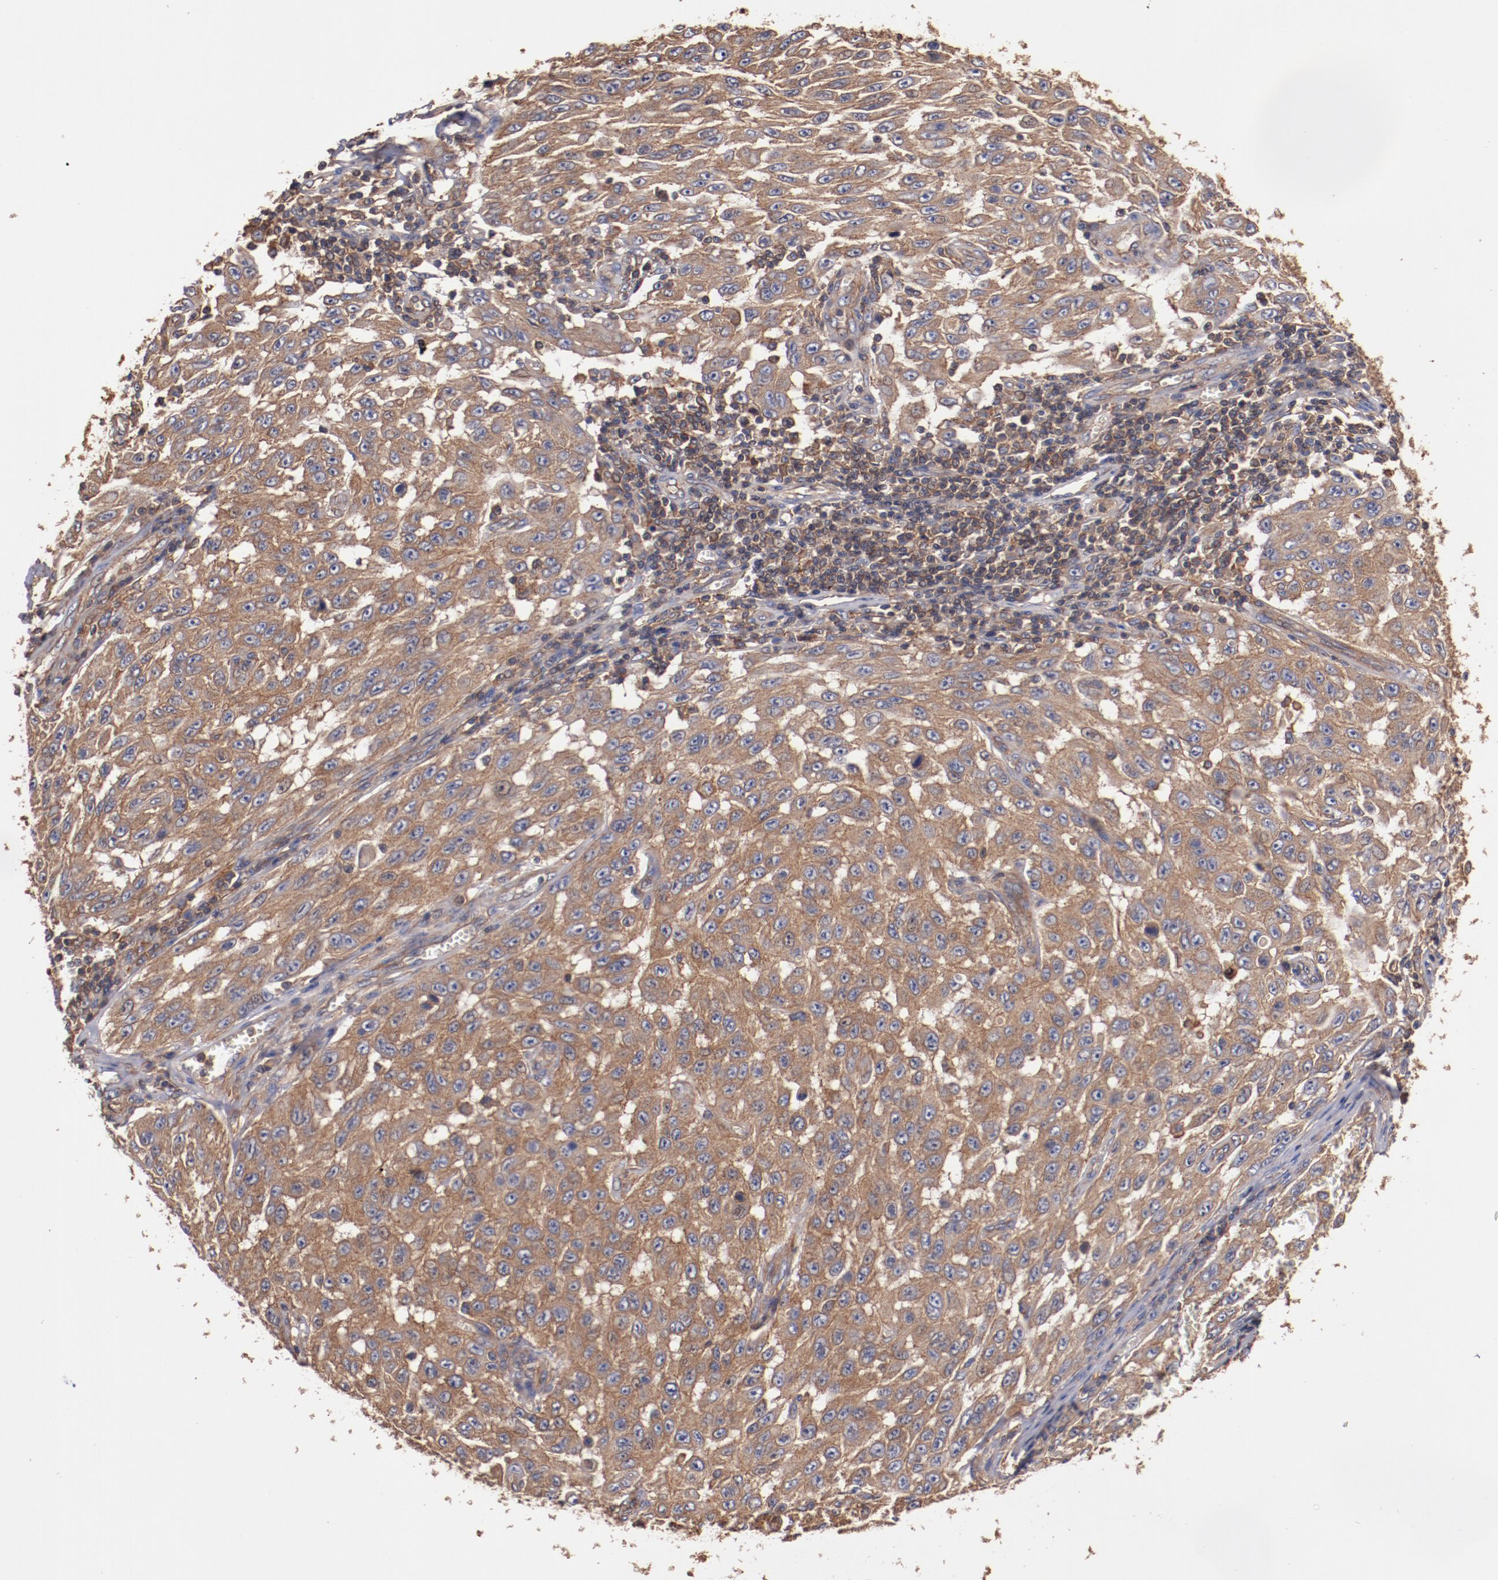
{"staining": {"intensity": "moderate", "quantity": ">75%", "location": "cytoplasmic/membranous"}, "tissue": "melanoma", "cell_type": "Tumor cells", "image_type": "cancer", "snomed": [{"axis": "morphology", "description": "Malignant melanoma, NOS"}, {"axis": "topography", "description": "Skin"}], "caption": "IHC of human melanoma demonstrates medium levels of moderate cytoplasmic/membranous staining in approximately >75% of tumor cells. (brown staining indicates protein expression, while blue staining denotes nuclei).", "gene": "TMOD3", "patient": {"sex": "male", "age": 30}}